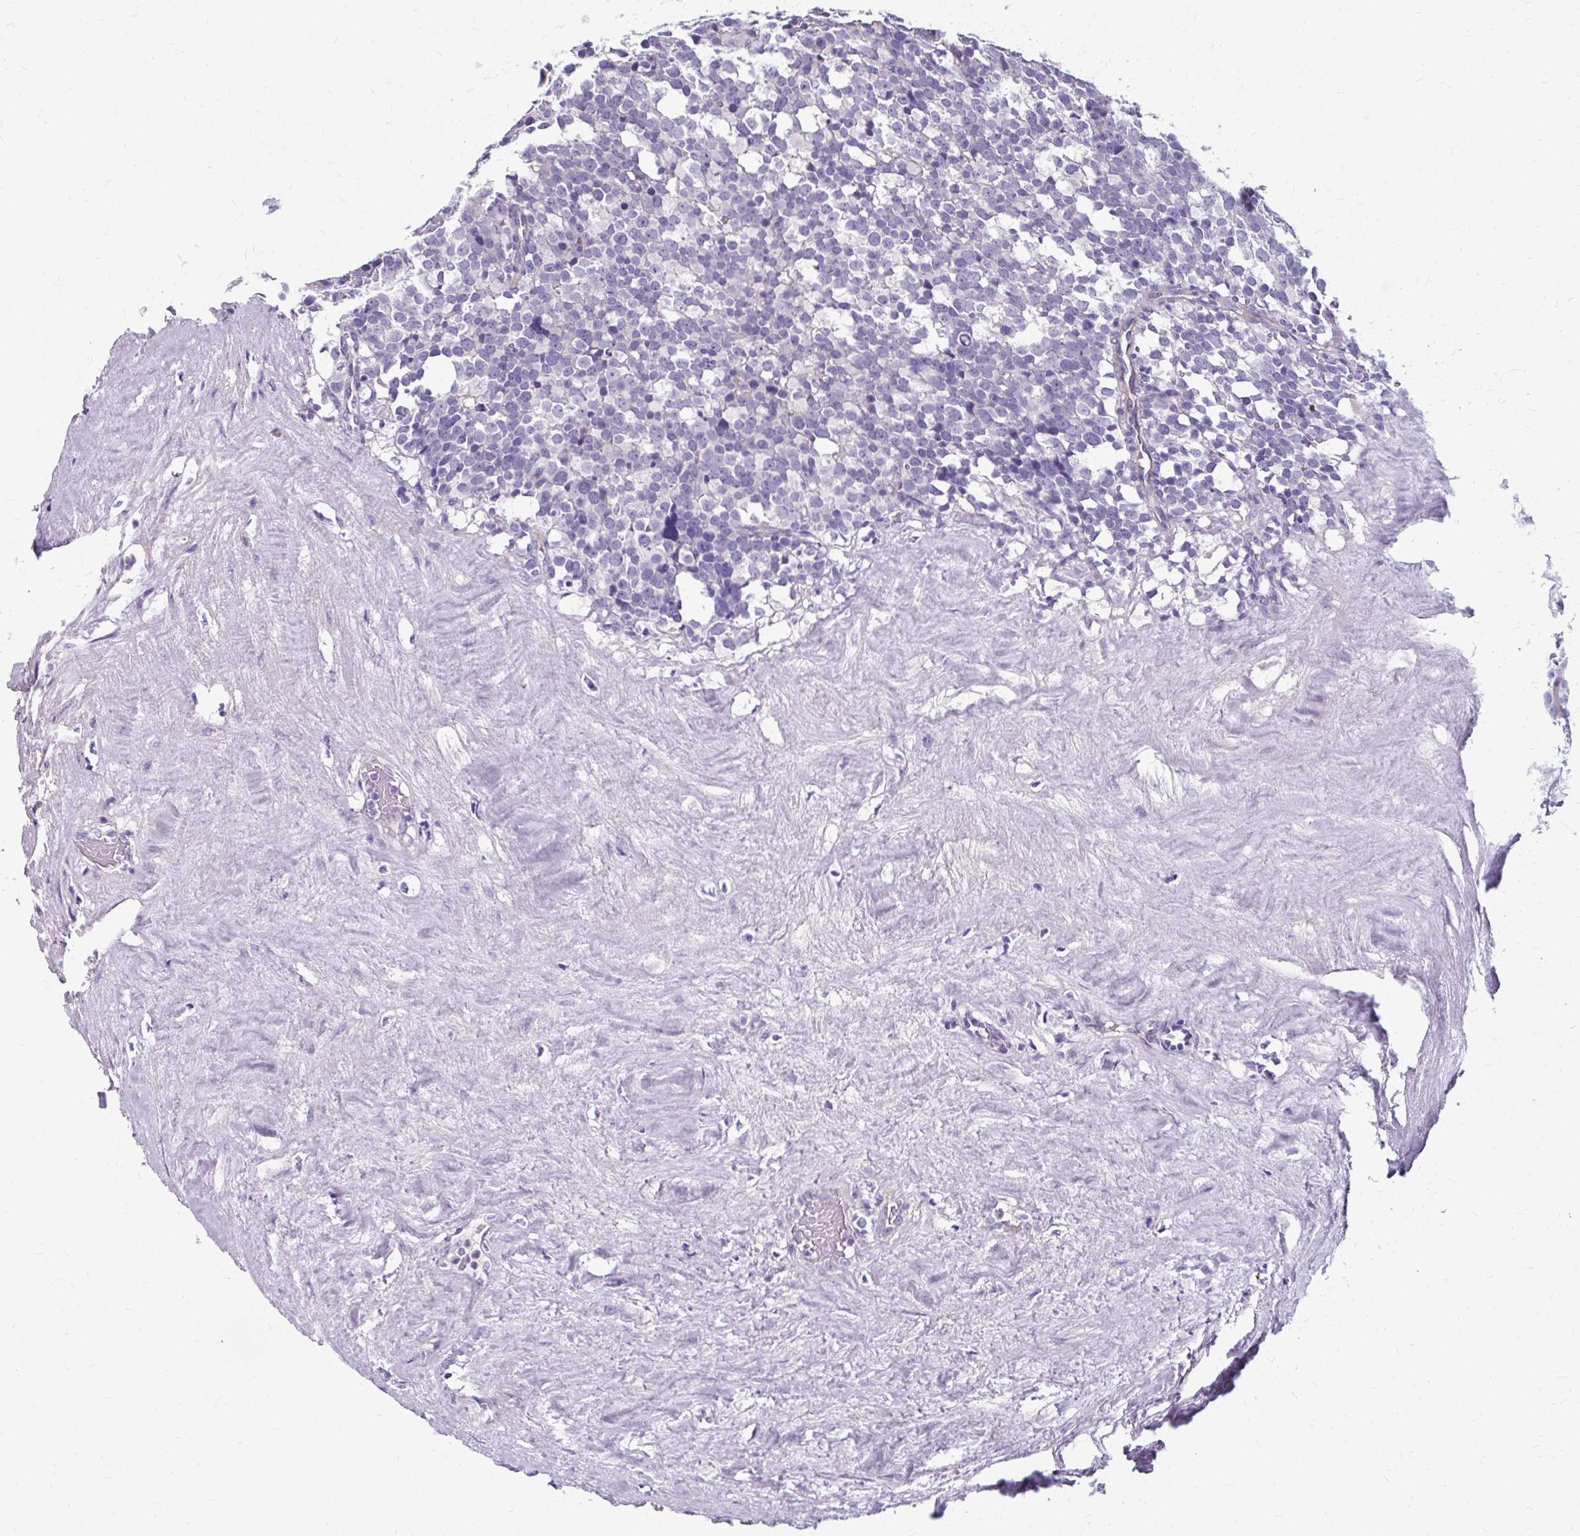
{"staining": {"intensity": "negative", "quantity": "none", "location": "none"}, "tissue": "testis cancer", "cell_type": "Tumor cells", "image_type": "cancer", "snomed": [{"axis": "morphology", "description": "Seminoma, NOS"}, {"axis": "topography", "description": "Testis"}], "caption": "Tumor cells are negative for brown protein staining in testis cancer (seminoma). (DAB (3,3'-diaminobenzidine) immunohistochemistry, high magnification).", "gene": "ZNF555", "patient": {"sex": "male", "age": 71}}